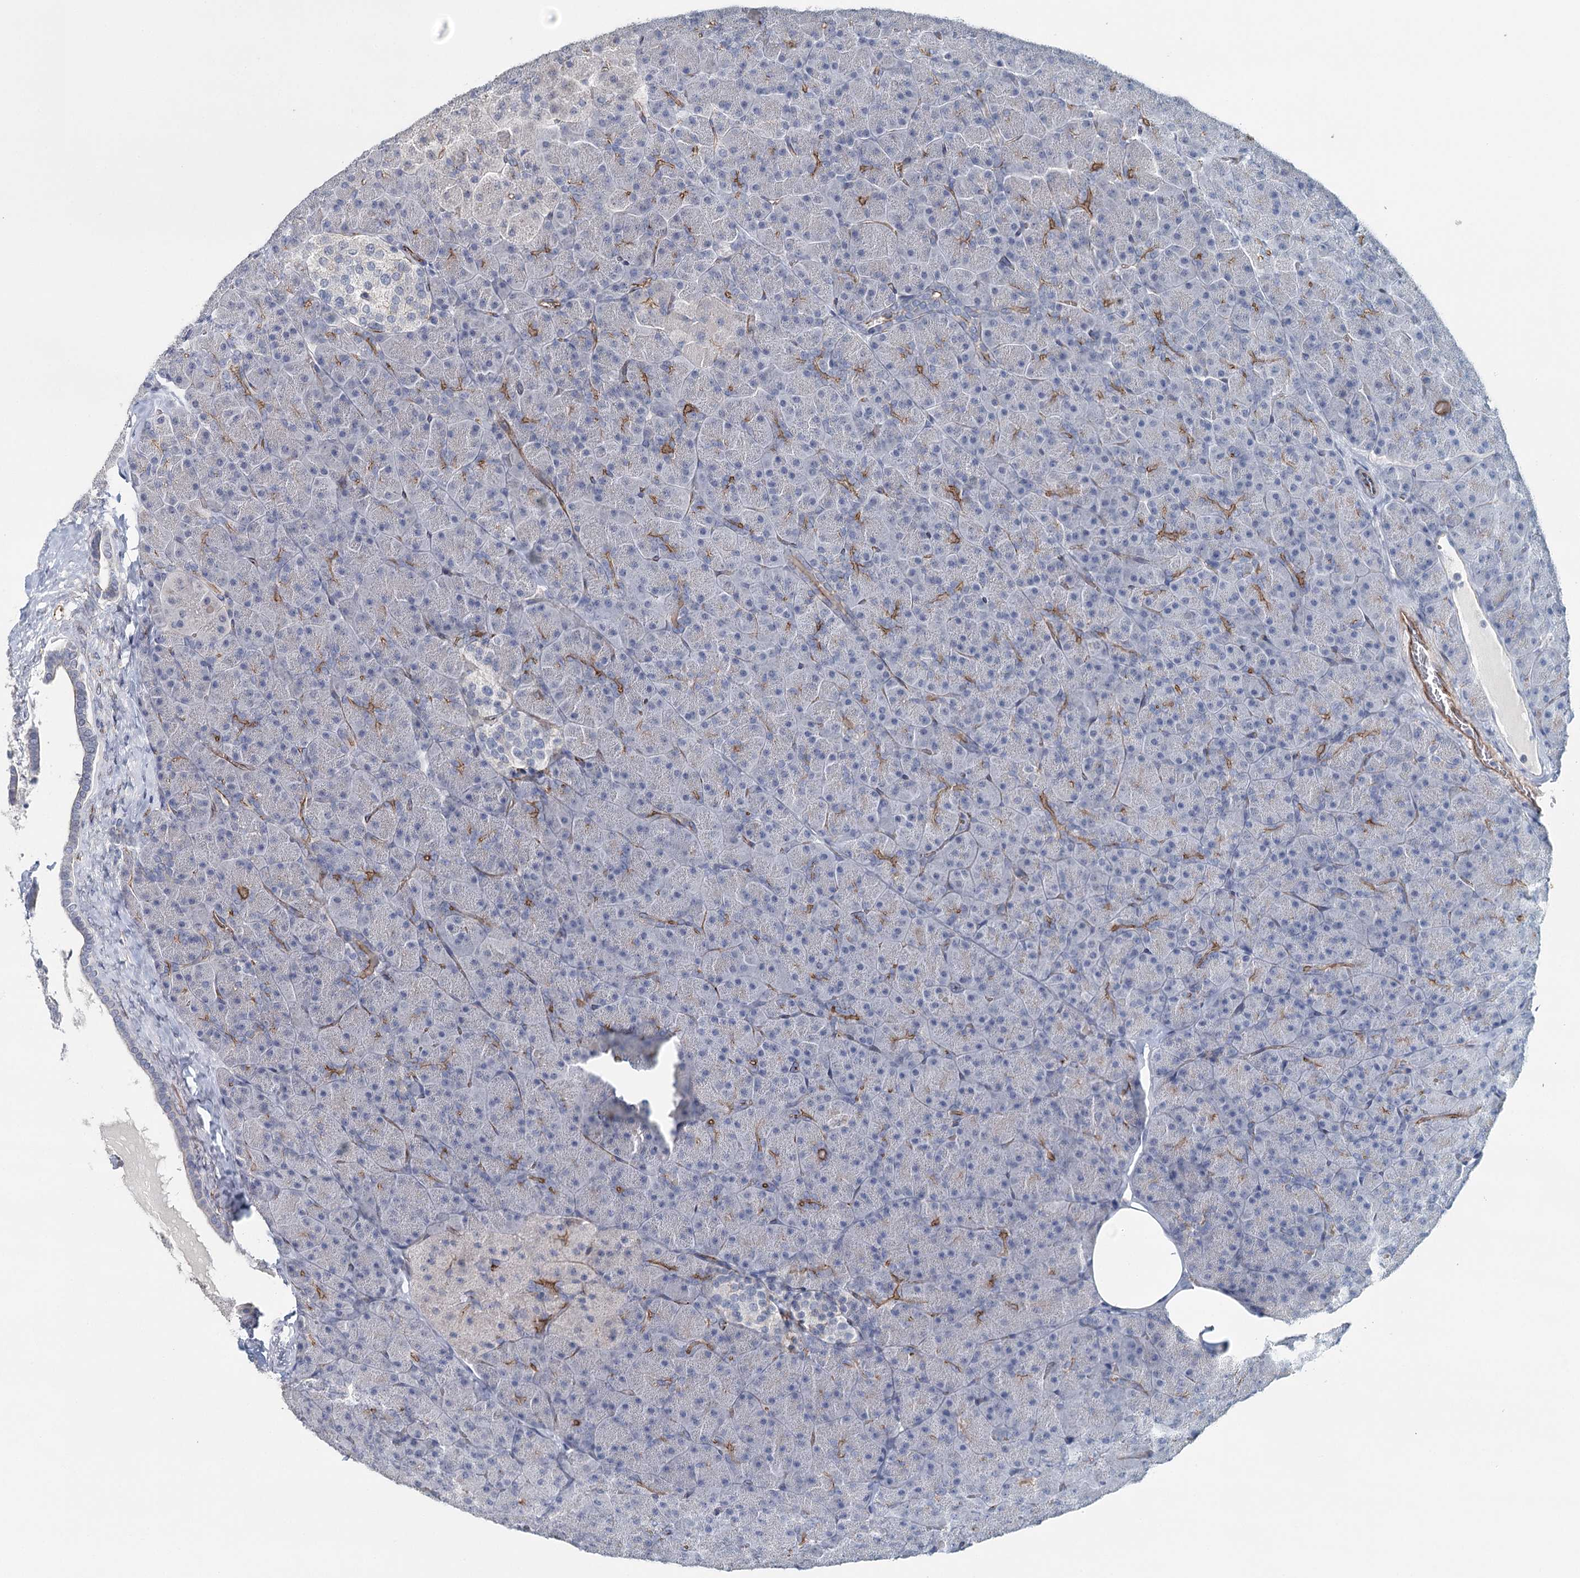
{"staining": {"intensity": "negative", "quantity": "none", "location": "none"}, "tissue": "pancreas", "cell_type": "Exocrine glandular cells", "image_type": "normal", "snomed": [{"axis": "morphology", "description": "Normal tissue, NOS"}, {"axis": "topography", "description": "Pancreas"}], "caption": "The immunohistochemistry micrograph has no significant expression in exocrine glandular cells of pancreas. (DAB immunohistochemistry (IHC) with hematoxylin counter stain).", "gene": "SYNPO", "patient": {"sex": "male", "age": 36}}